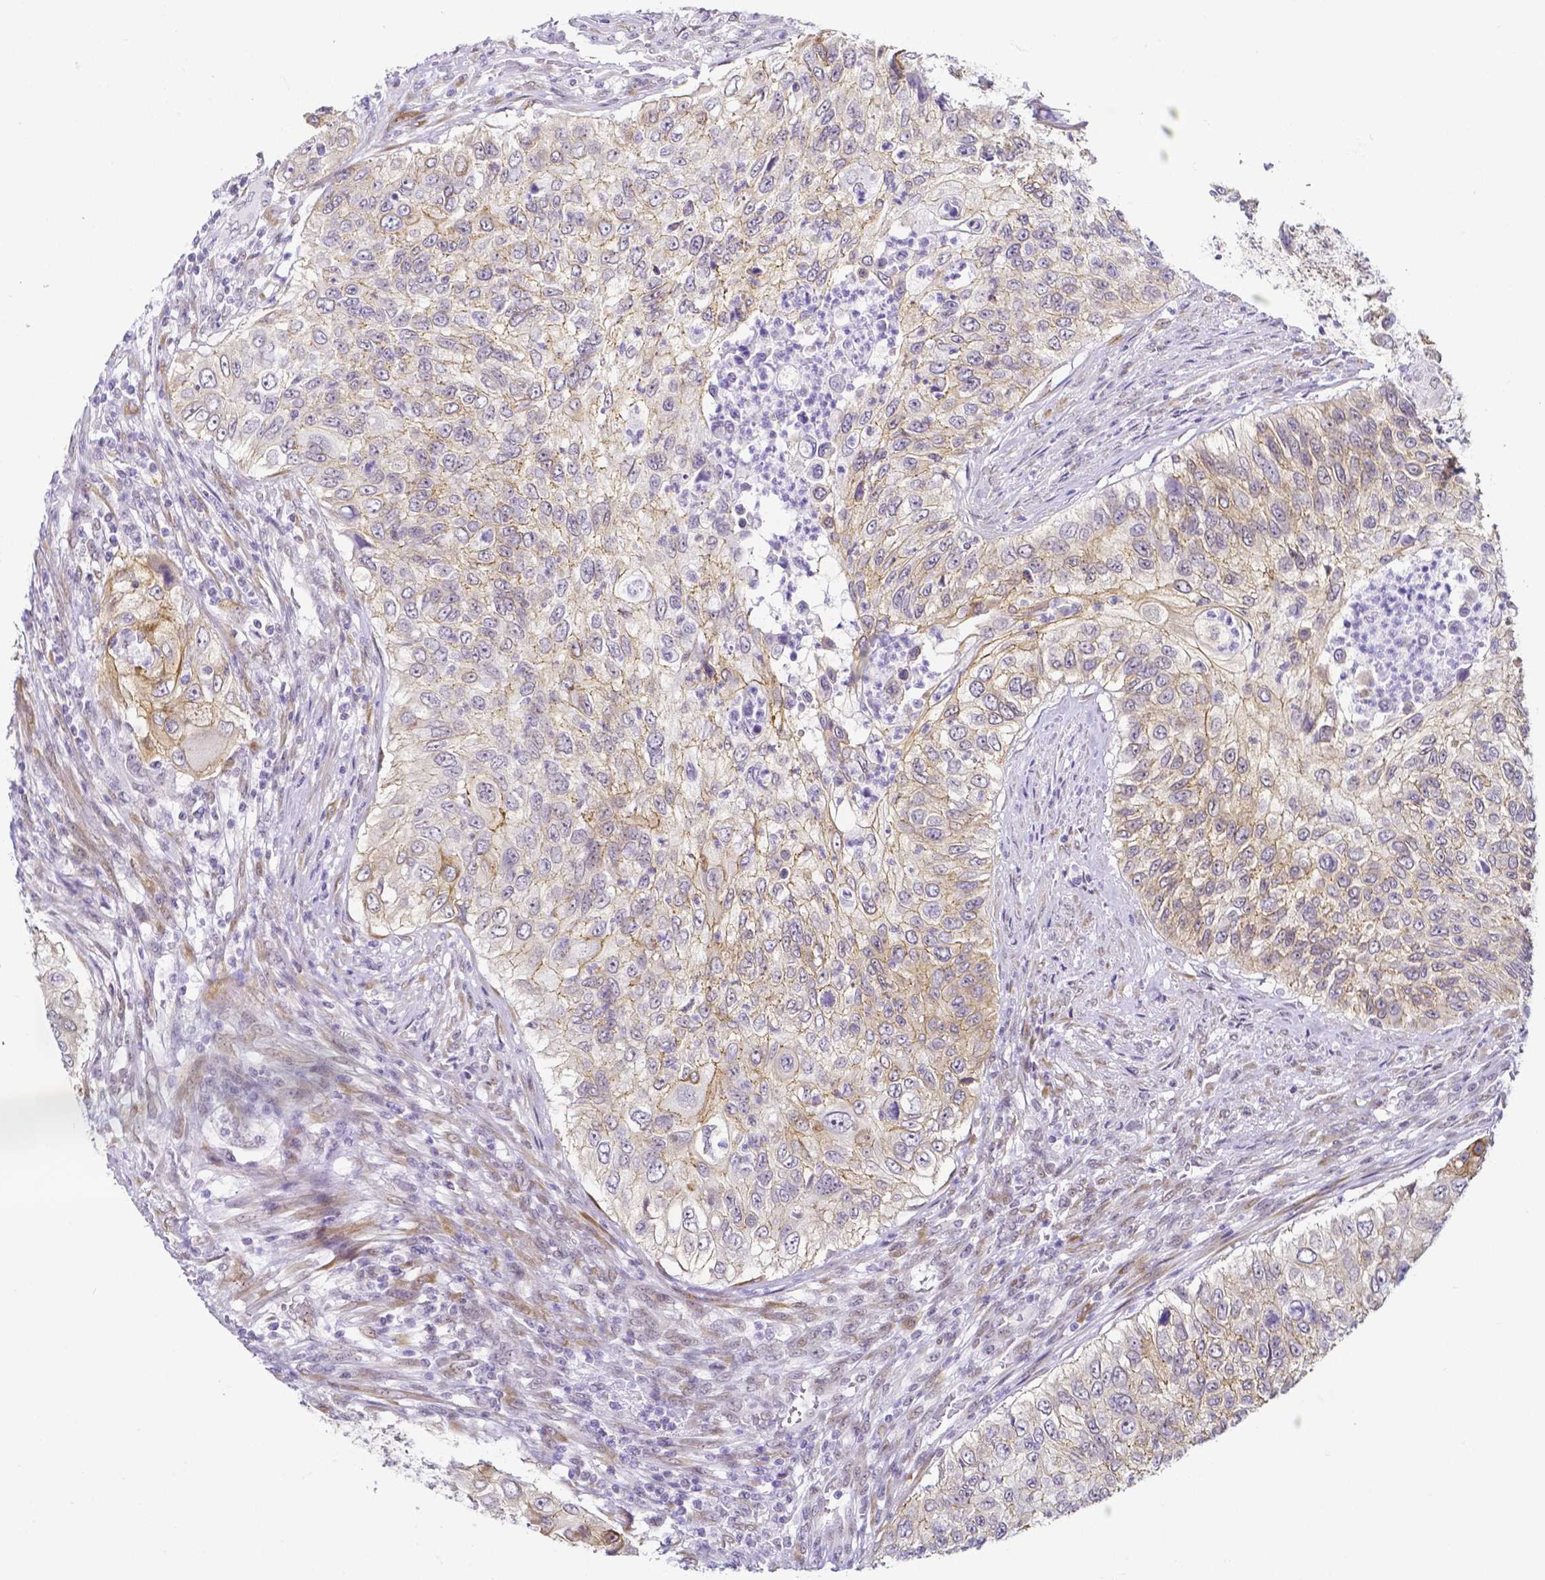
{"staining": {"intensity": "moderate", "quantity": "25%-75%", "location": "cytoplasmic/membranous"}, "tissue": "urothelial cancer", "cell_type": "Tumor cells", "image_type": "cancer", "snomed": [{"axis": "morphology", "description": "Urothelial carcinoma, High grade"}, {"axis": "topography", "description": "Urinary bladder"}], "caption": "IHC staining of urothelial cancer, which reveals medium levels of moderate cytoplasmic/membranous staining in approximately 25%-75% of tumor cells indicating moderate cytoplasmic/membranous protein expression. The staining was performed using DAB (brown) for protein detection and nuclei were counterstained in hematoxylin (blue).", "gene": "FAM83G", "patient": {"sex": "female", "age": 60}}